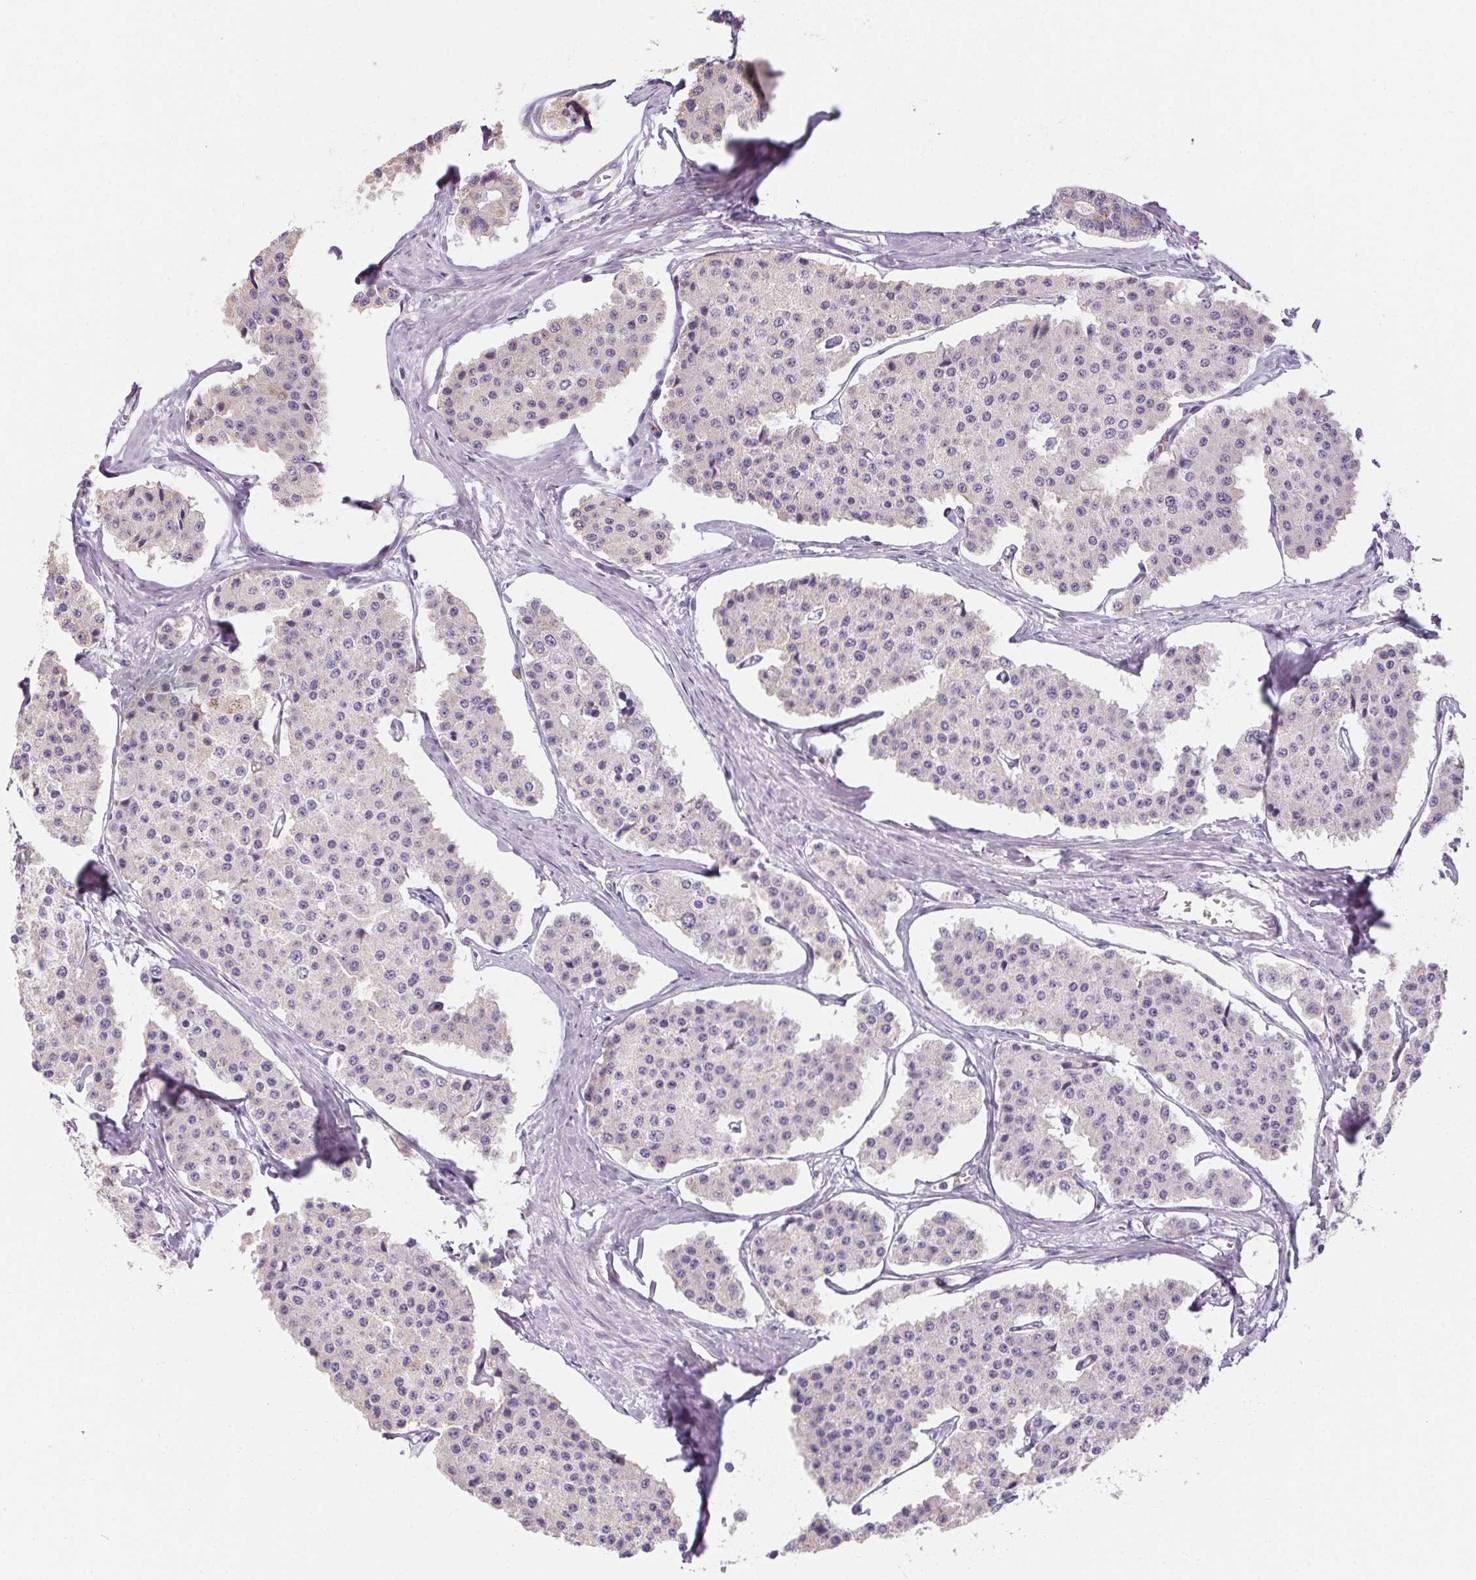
{"staining": {"intensity": "negative", "quantity": "none", "location": "none"}, "tissue": "carcinoid", "cell_type": "Tumor cells", "image_type": "cancer", "snomed": [{"axis": "morphology", "description": "Carcinoid, malignant, NOS"}, {"axis": "topography", "description": "Small intestine"}], "caption": "Immunohistochemical staining of carcinoid displays no significant positivity in tumor cells.", "gene": "SMYD1", "patient": {"sex": "female", "age": 65}}